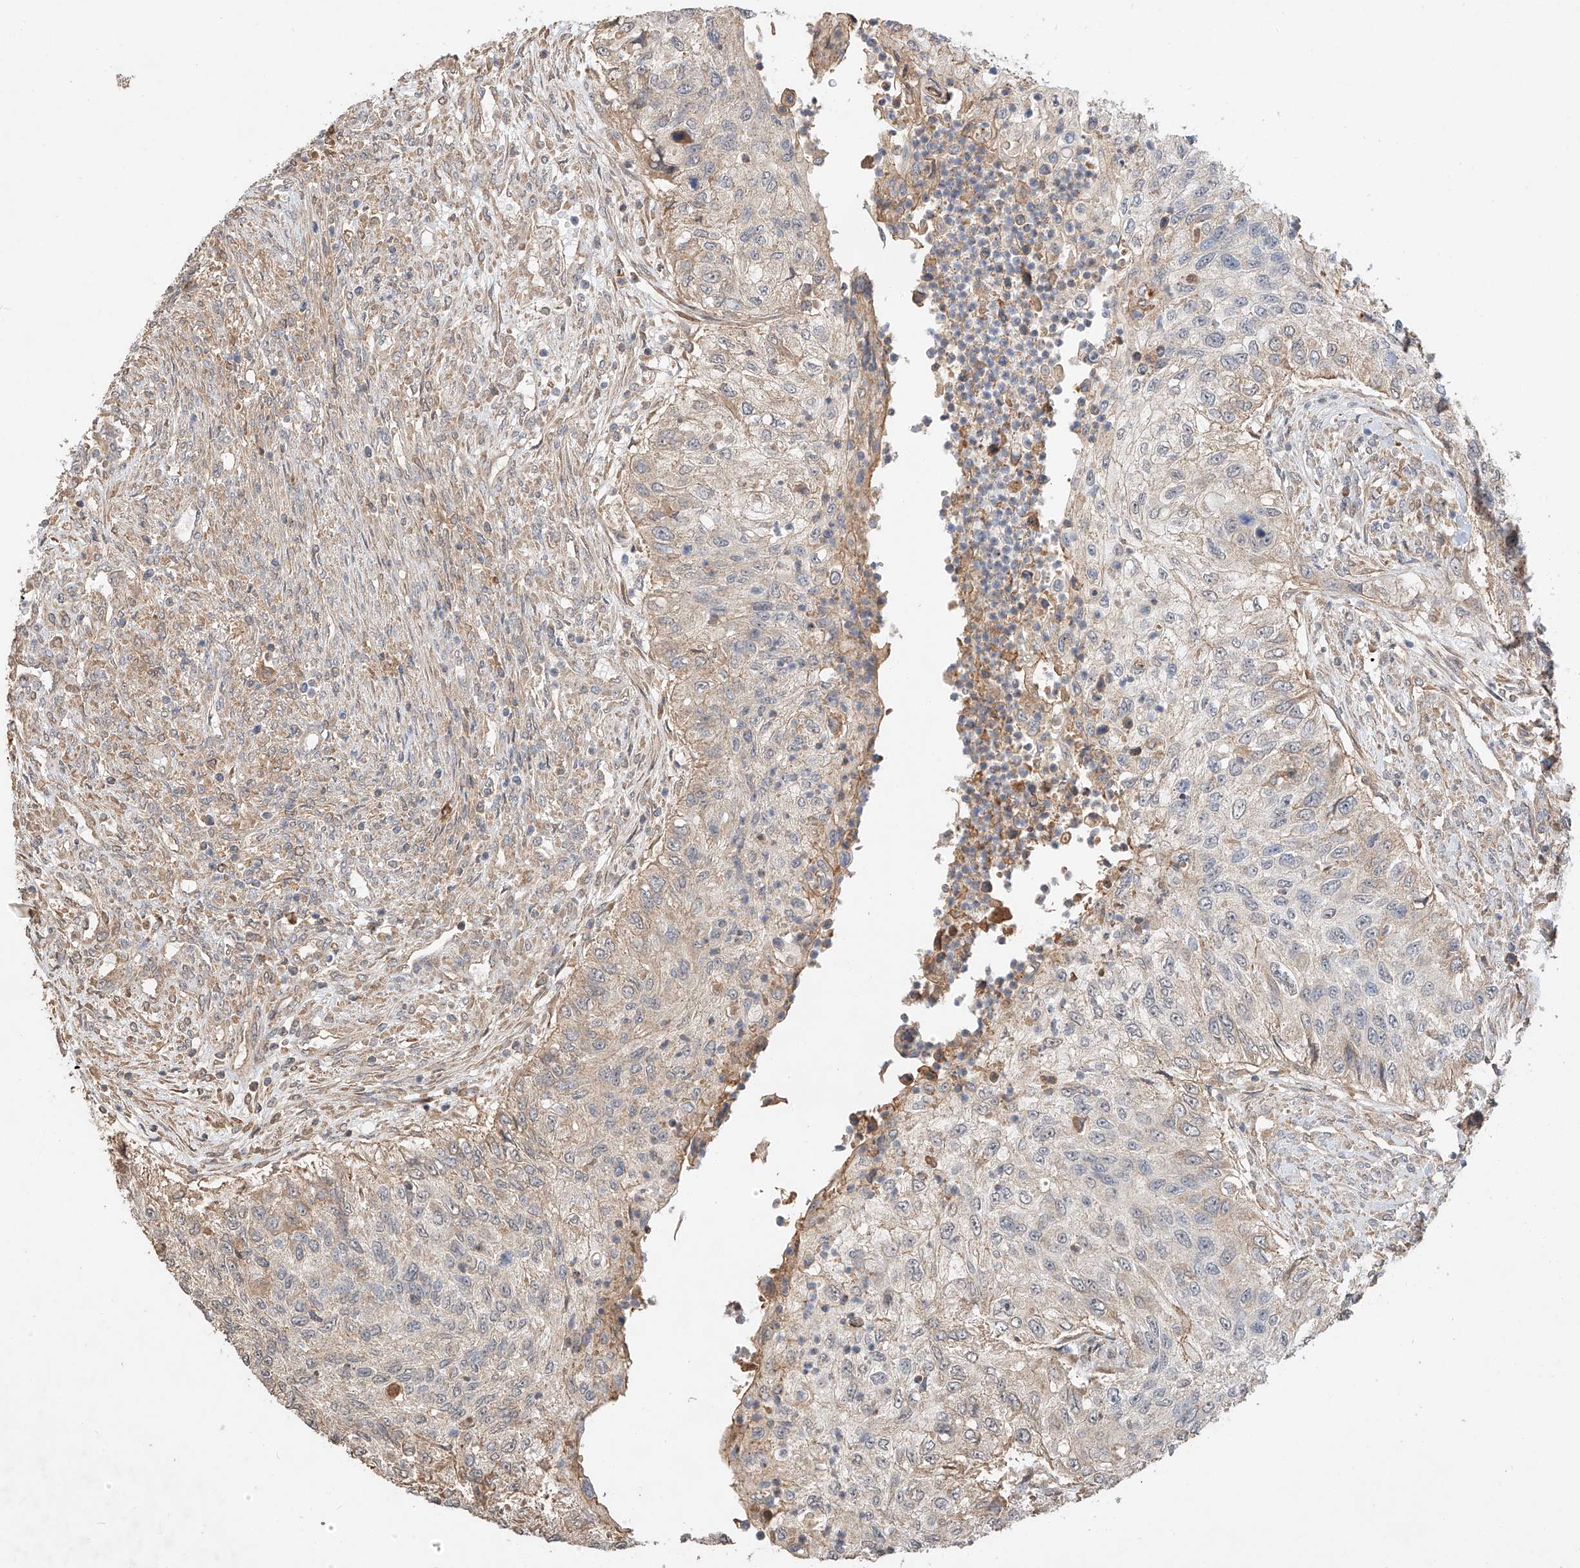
{"staining": {"intensity": "weak", "quantity": "25%-75%", "location": "cytoplasmic/membranous"}, "tissue": "urothelial cancer", "cell_type": "Tumor cells", "image_type": "cancer", "snomed": [{"axis": "morphology", "description": "Urothelial carcinoma, High grade"}, {"axis": "topography", "description": "Urinary bladder"}], "caption": "Brown immunohistochemical staining in human urothelial carcinoma (high-grade) demonstrates weak cytoplasmic/membranous positivity in approximately 25%-75% of tumor cells. The protein is shown in brown color, while the nuclei are stained blue.", "gene": "SUSD6", "patient": {"sex": "female", "age": 60}}